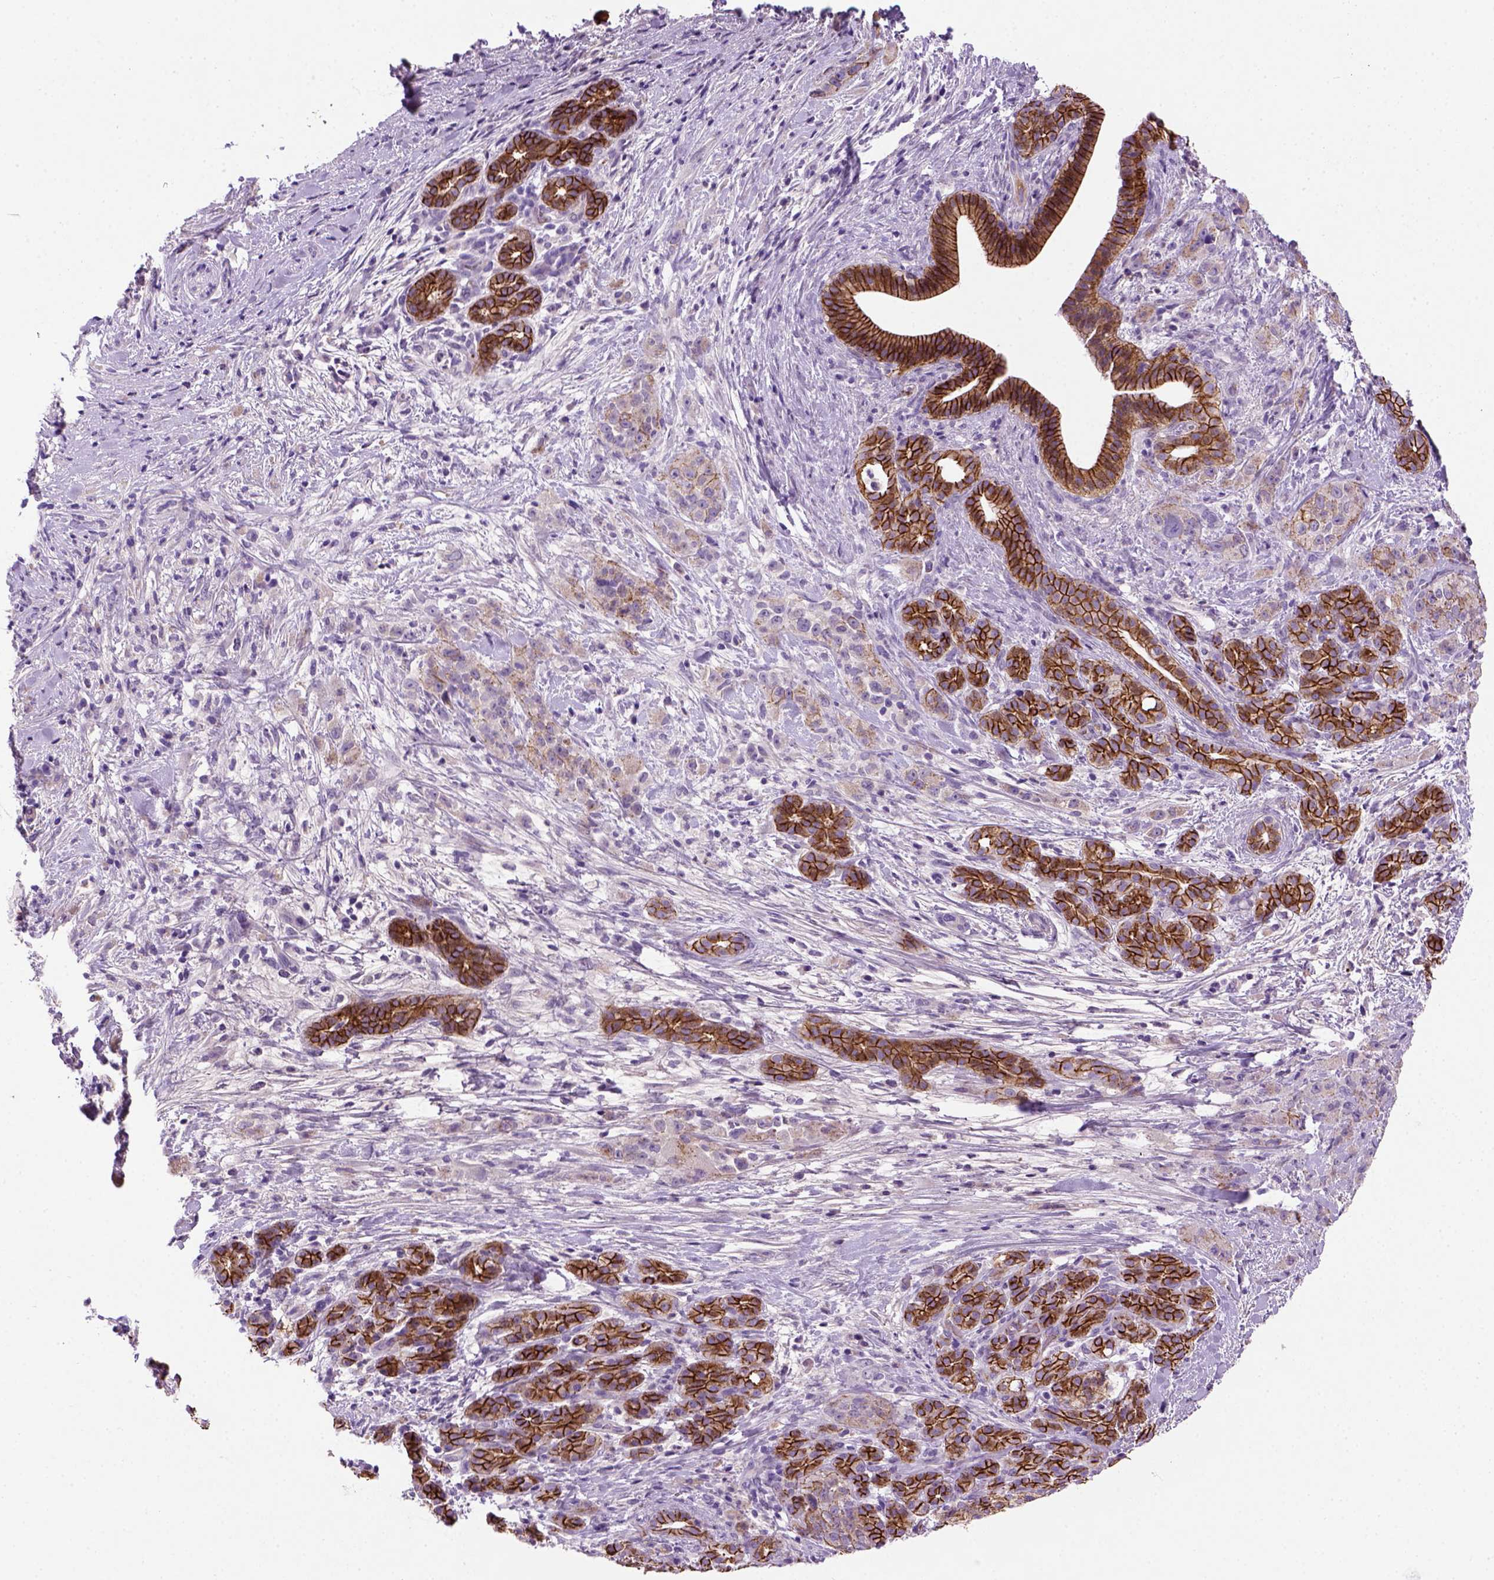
{"staining": {"intensity": "strong", "quantity": ">75%", "location": "cytoplasmic/membranous"}, "tissue": "pancreatic cancer", "cell_type": "Tumor cells", "image_type": "cancer", "snomed": [{"axis": "morphology", "description": "Adenocarcinoma, NOS"}, {"axis": "topography", "description": "Pancreas"}], "caption": "The image reveals staining of pancreatic cancer, revealing strong cytoplasmic/membranous protein positivity (brown color) within tumor cells.", "gene": "CDH1", "patient": {"sex": "male", "age": 44}}